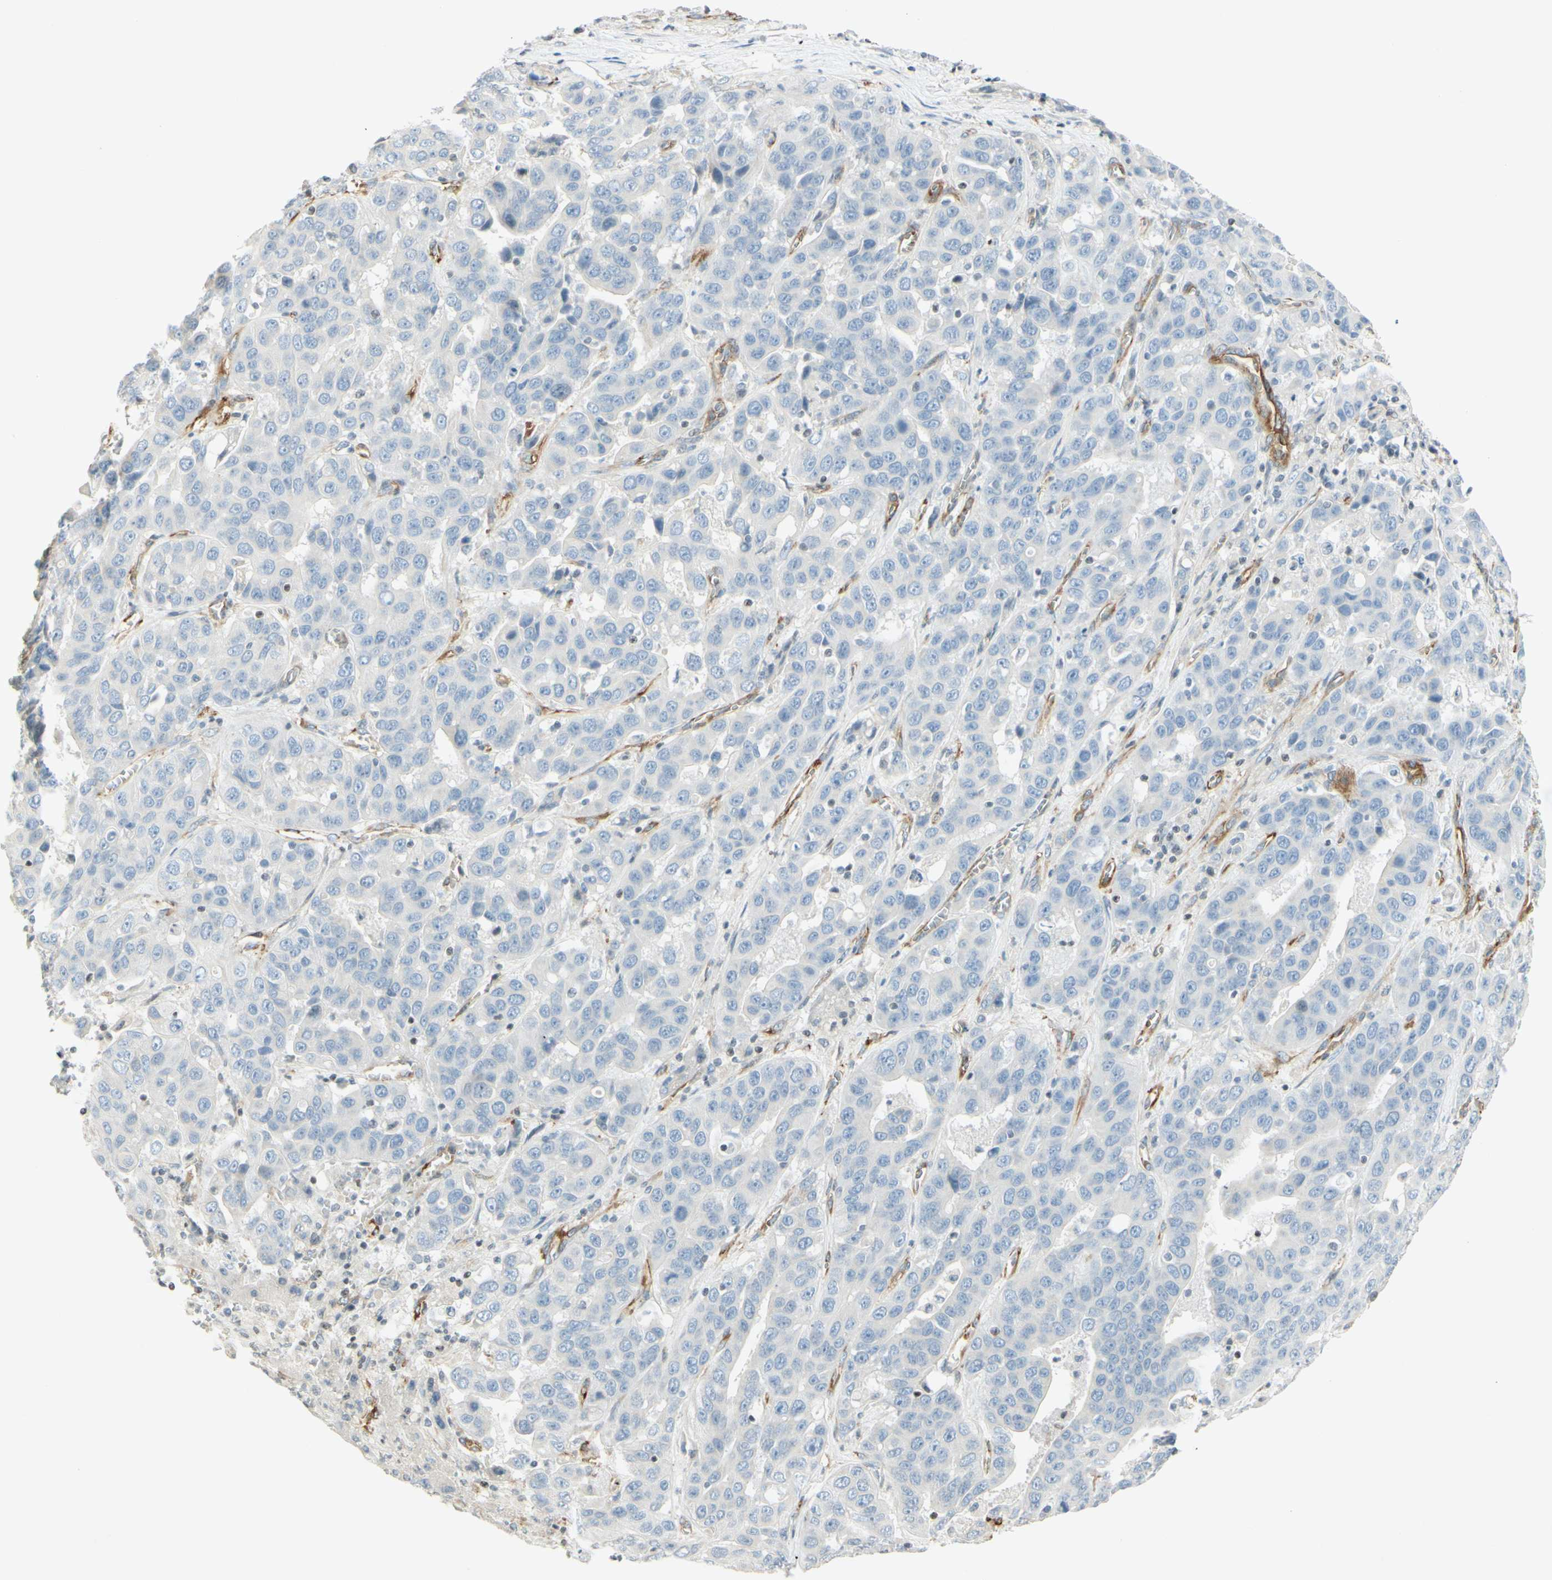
{"staining": {"intensity": "negative", "quantity": "none", "location": "none"}, "tissue": "liver cancer", "cell_type": "Tumor cells", "image_type": "cancer", "snomed": [{"axis": "morphology", "description": "Cholangiocarcinoma"}, {"axis": "topography", "description": "Liver"}], "caption": "This is a photomicrograph of IHC staining of liver cancer (cholangiocarcinoma), which shows no staining in tumor cells. (DAB IHC with hematoxylin counter stain).", "gene": "MAP1B", "patient": {"sex": "female", "age": 52}}